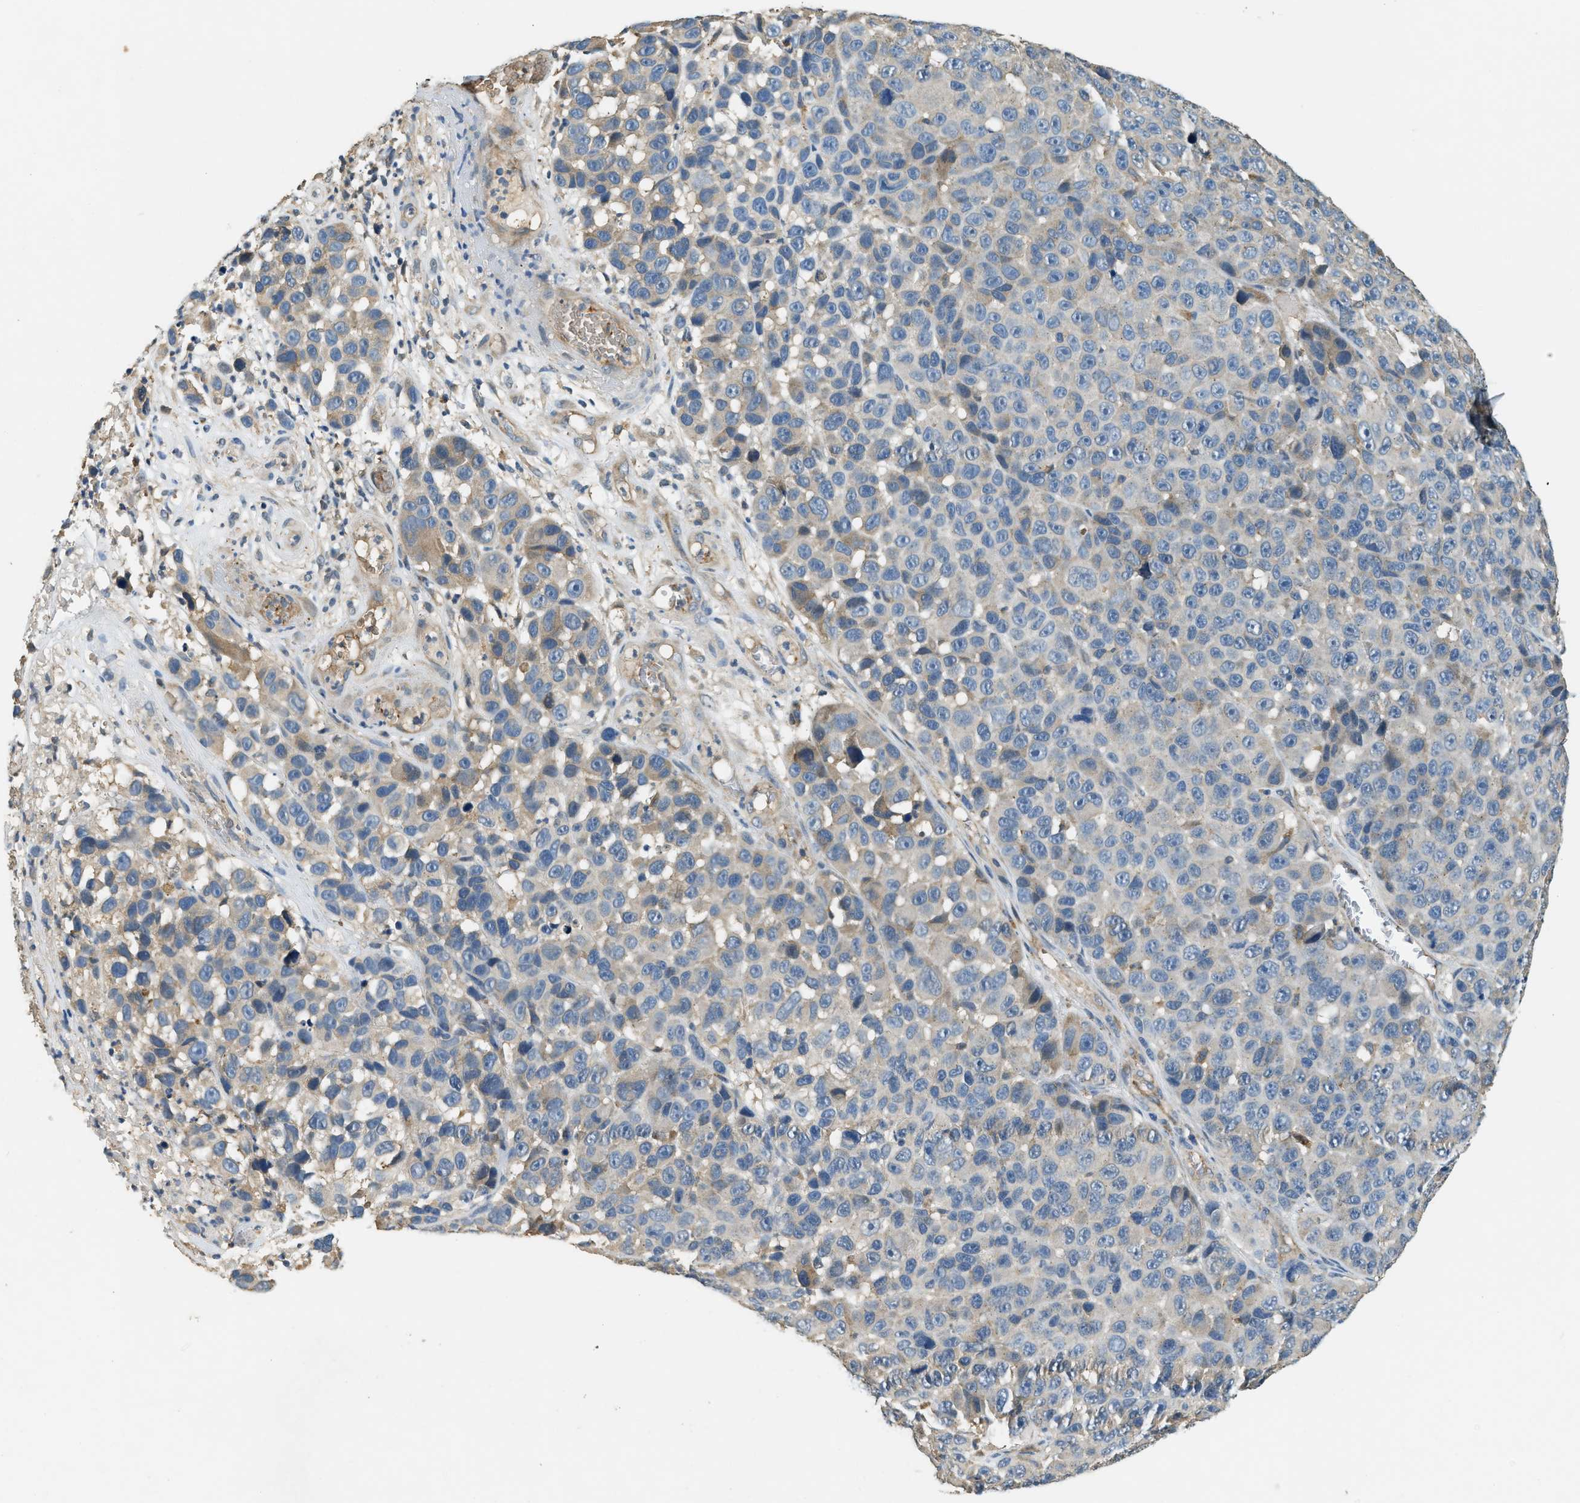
{"staining": {"intensity": "negative", "quantity": "none", "location": "none"}, "tissue": "melanoma", "cell_type": "Tumor cells", "image_type": "cancer", "snomed": [{"axis": "morphology", "description": "Malignant melanoma, NOS"}, {"axis": "topography", "description": "Skin"}], "caption": "Tumor cells show no significant protein expression in melanoma. Brightfield microscopy of immunohistochemistry (IHC) stained with DAB (brown) and hematoxylin (blue), captured at high magnification.", "gene": "CFLAR", "patient": {"sex": "male", "age": 53}}